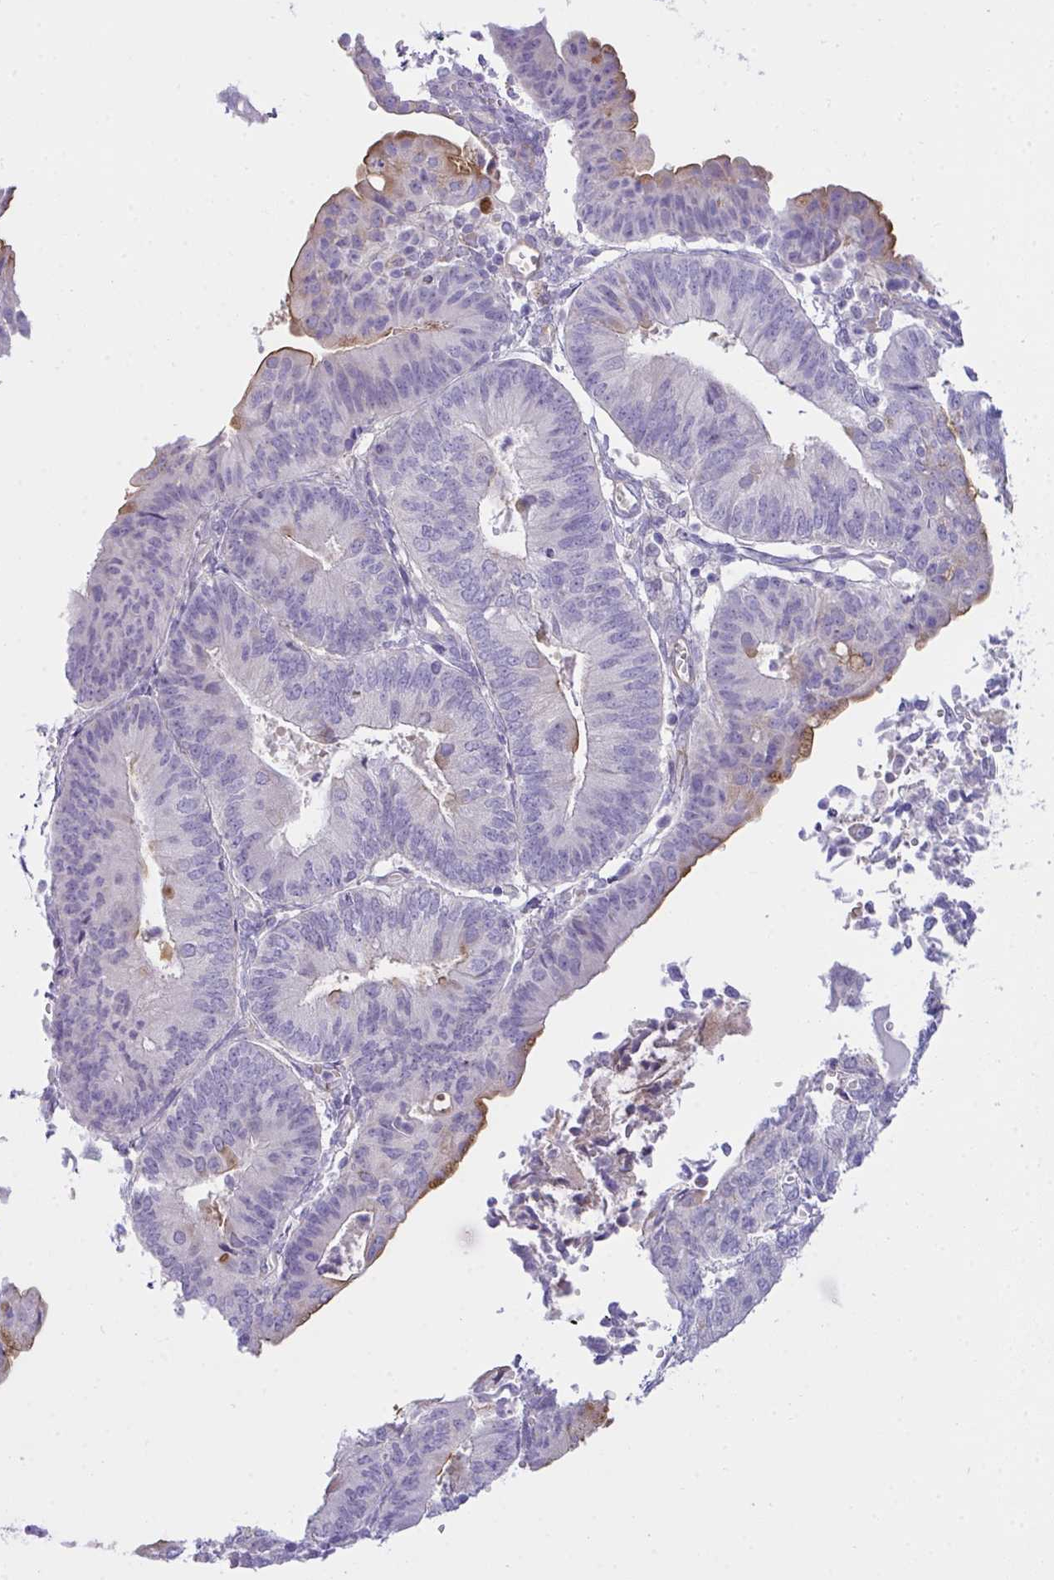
{"staining": {"intensity": "moderate", "quantity": "<25%", "location": "cytoplasmic/membranous"}, "tissue": "endometrial cancer", "cell_type": "Tumor cells", "image_type": "cancer", "snomed": [{"axis": "morphology", "description": "Adenocarcinoma, NOS"}, {"axis": "topography", "description": "Endometrium"}], "caption": "Adenocarcinoma (endometrial) stained with a brown dye exhibits moderate cytoplasmic/membranous positive positivity in approximately <25% of tumor cells.", "gene": "SEMA6B", "patient": {"sex": "female", "age": 65}}